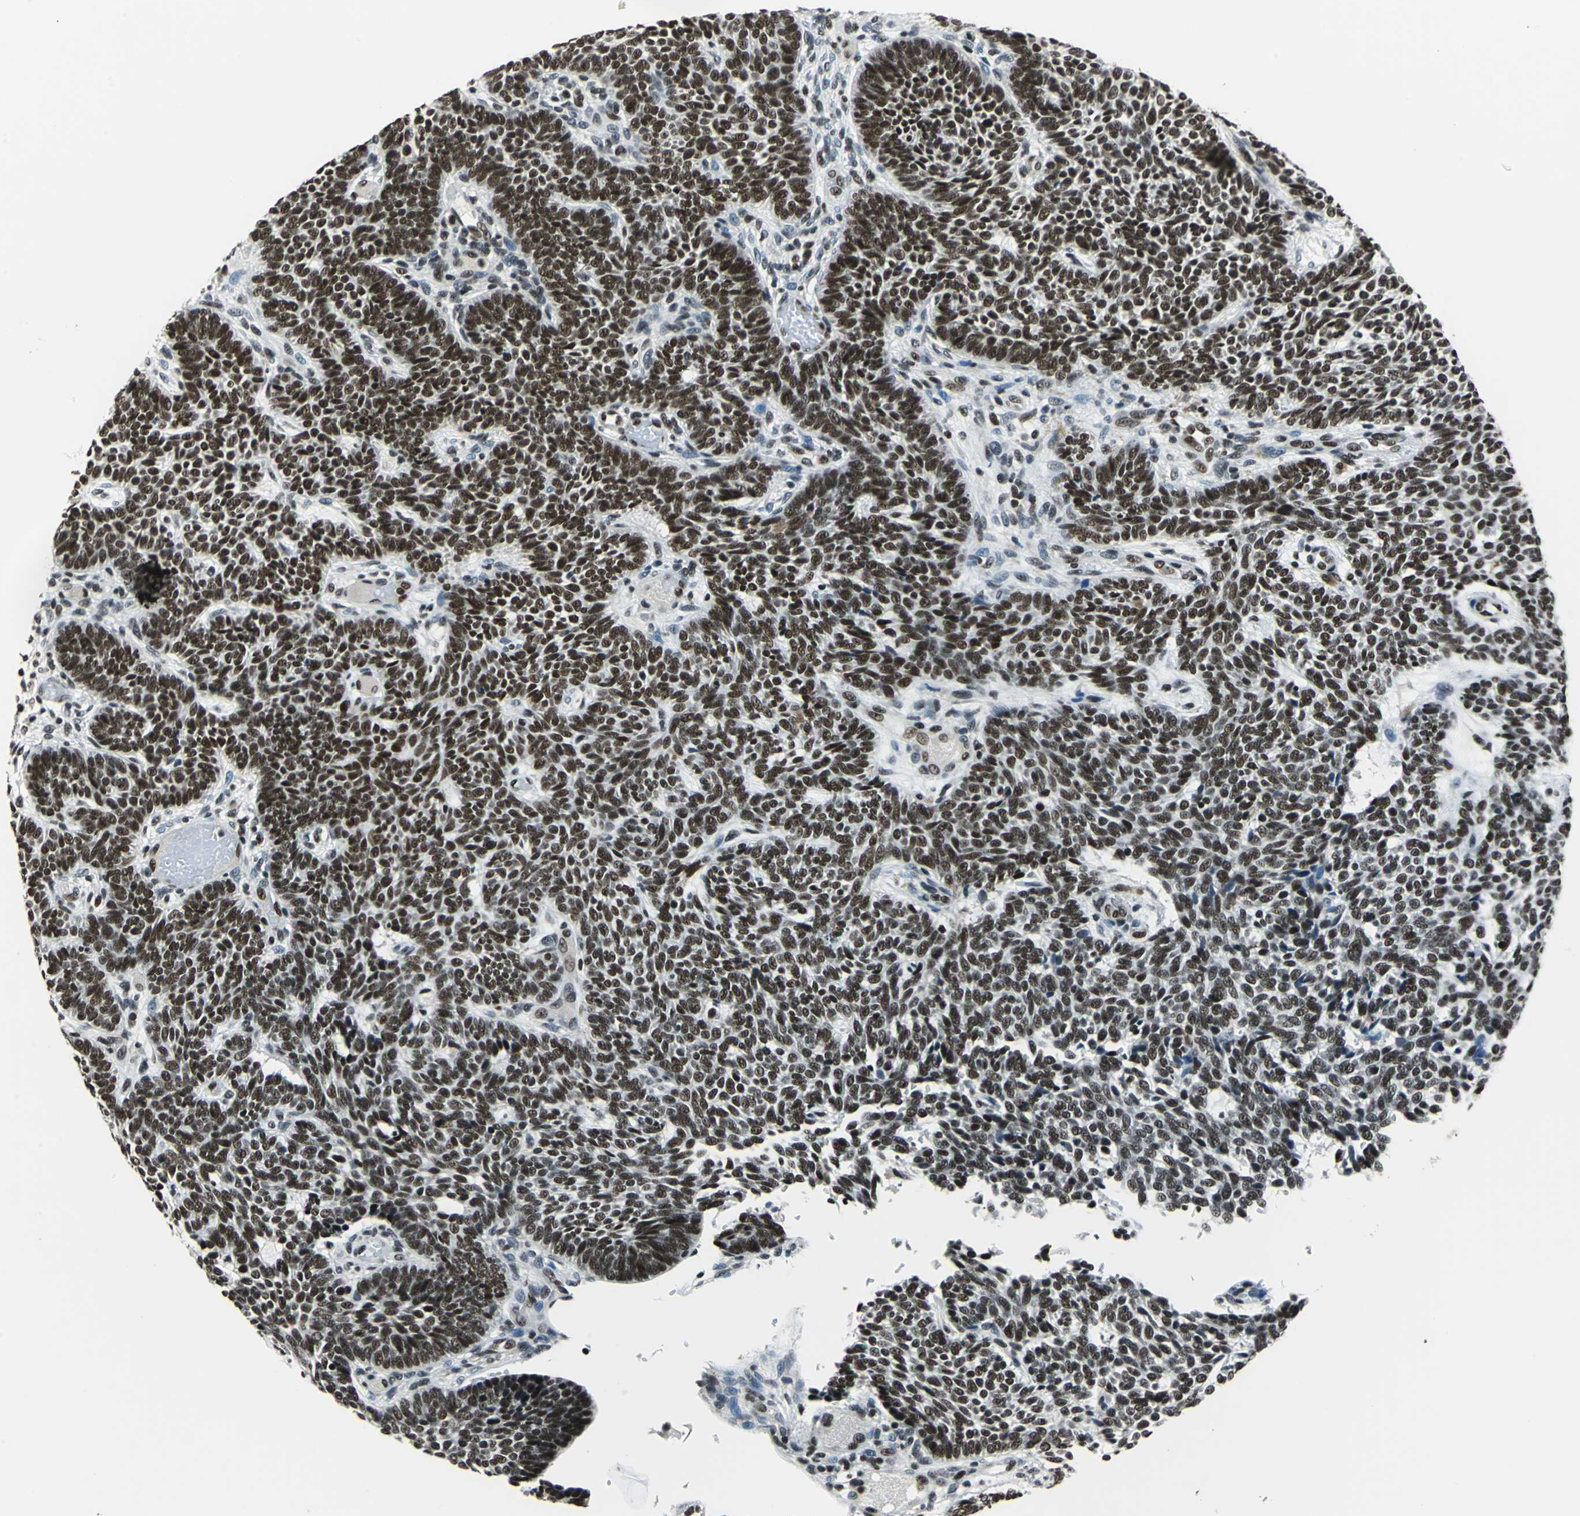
{"staining": {"intensity": "strong", "quantity": ">75%", "location": "nuclear"}, "tissue": "skin cancer", "cell_type": "Tumor cells", "image_type": "cancer", "snomed": [{"axis": "morphology", "description": "Normal tissue, NOS"}, {"axis": "morphology", "description": "Basal cell carcinoma"}, {"axis": "topography", "description": "Skin"}], "caption": "This is an image of immunohistochemistry (IHC) staining of skin basal cell carcinoma, which shows strong expression in the nuclear of tumor cells.", "gene": "BCLAF1", "patient": {"sex": "male", "age": 87}}